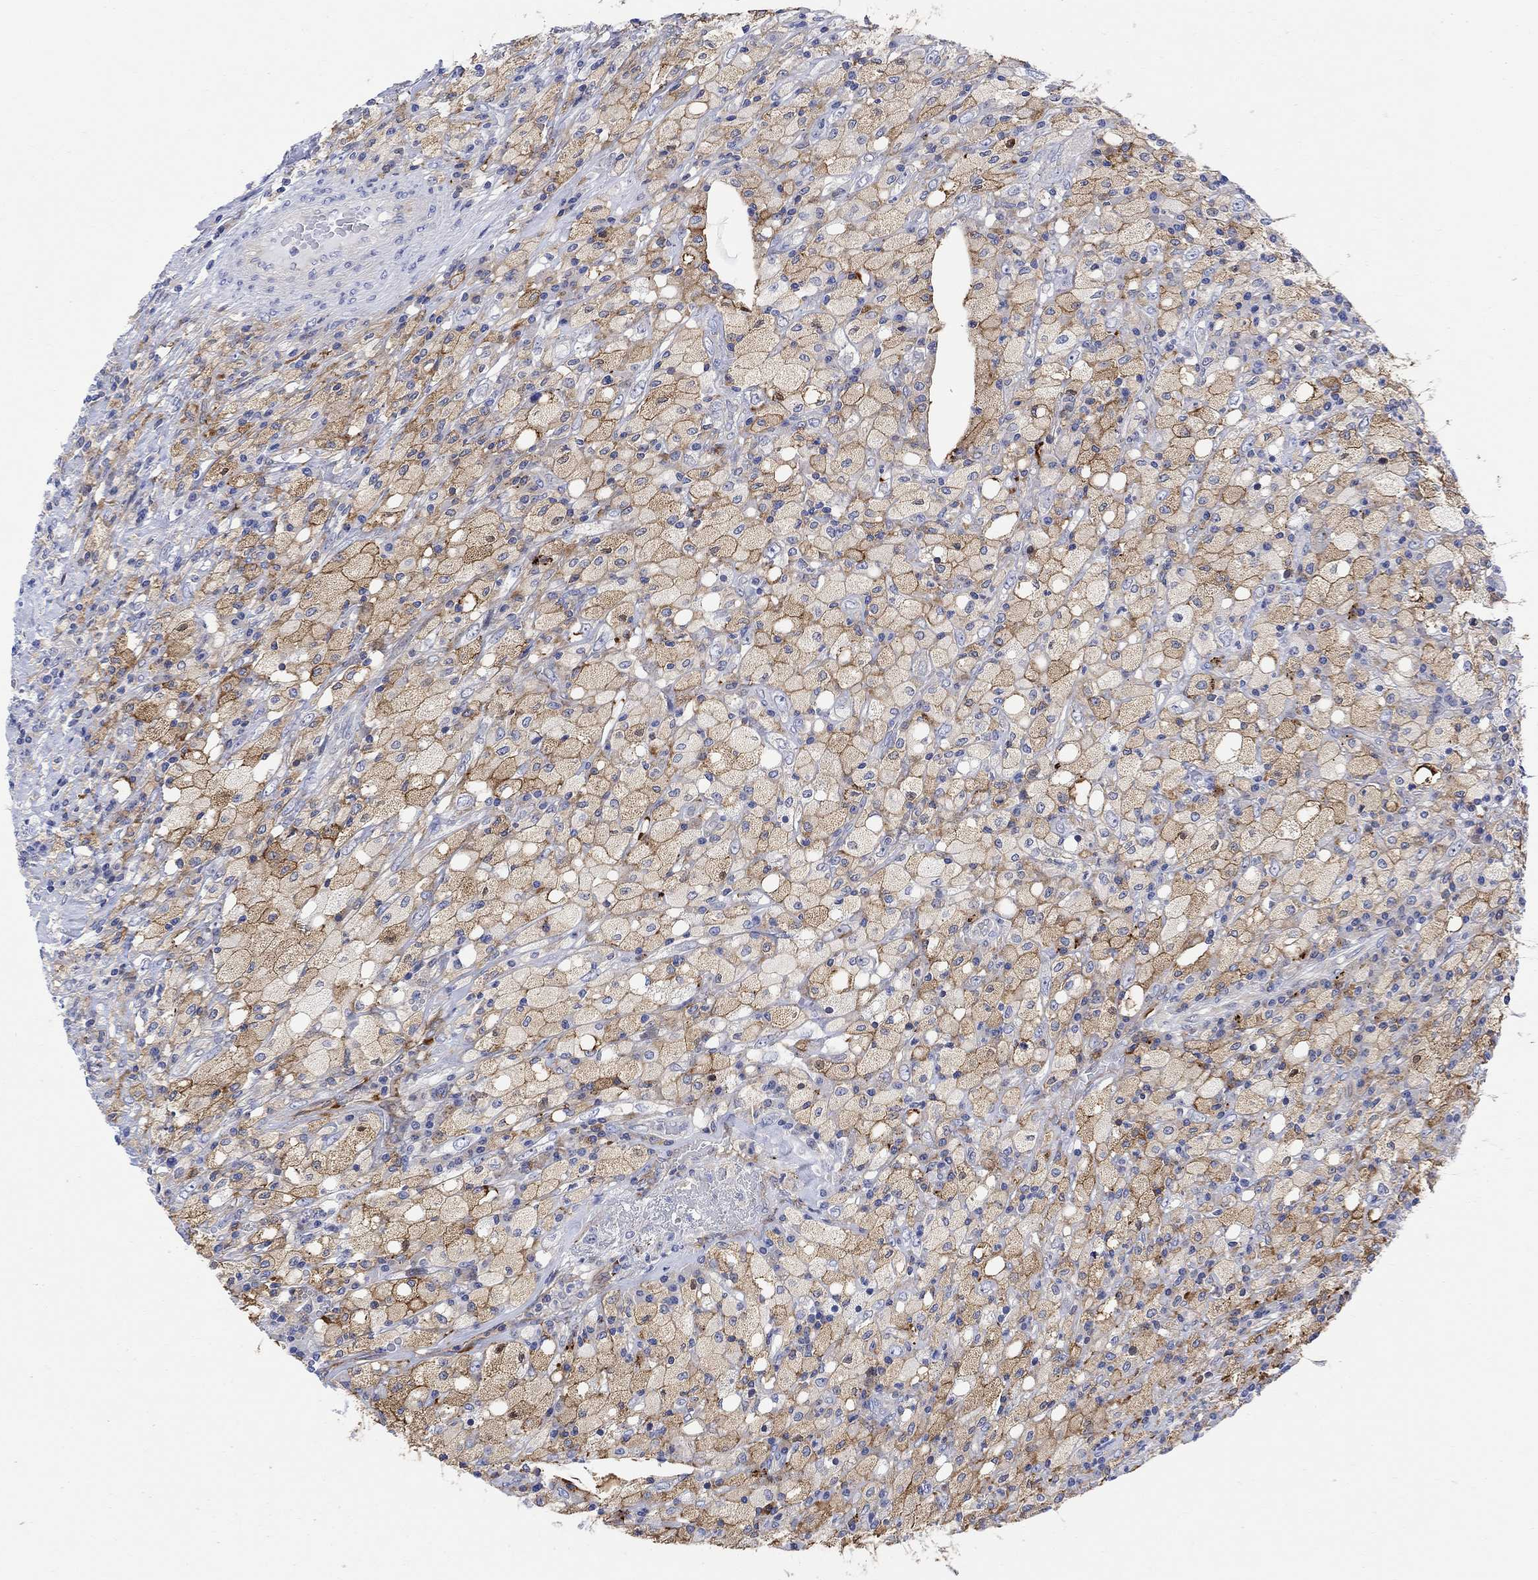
{"staining": {"intensity": "moderate", "quantity": ">75%", "location": "cytoplasmic/membranous"}, "tissue": "testis cancer", "cell_type": "Tumor cells", "image_type": "cancer", "snomed": [{"axis": "morphology", "description": "Necrosis, NOS"}, {"axis": "morphology", "description": "Carcinoma, Embryonal, NOS"}, {"axis": "topography", "description": "Testis"}], "caption": "This image reveals testis cancer stained with immunohistochemistry (IHC) to label a protein in brown. The cytoplasmic/membranous of tumor cells show moderate positivity for the protein. Nuclei are counter-stained blue.", "gene": "ARSK", "patient": {"sex": "male", "age": 19}}